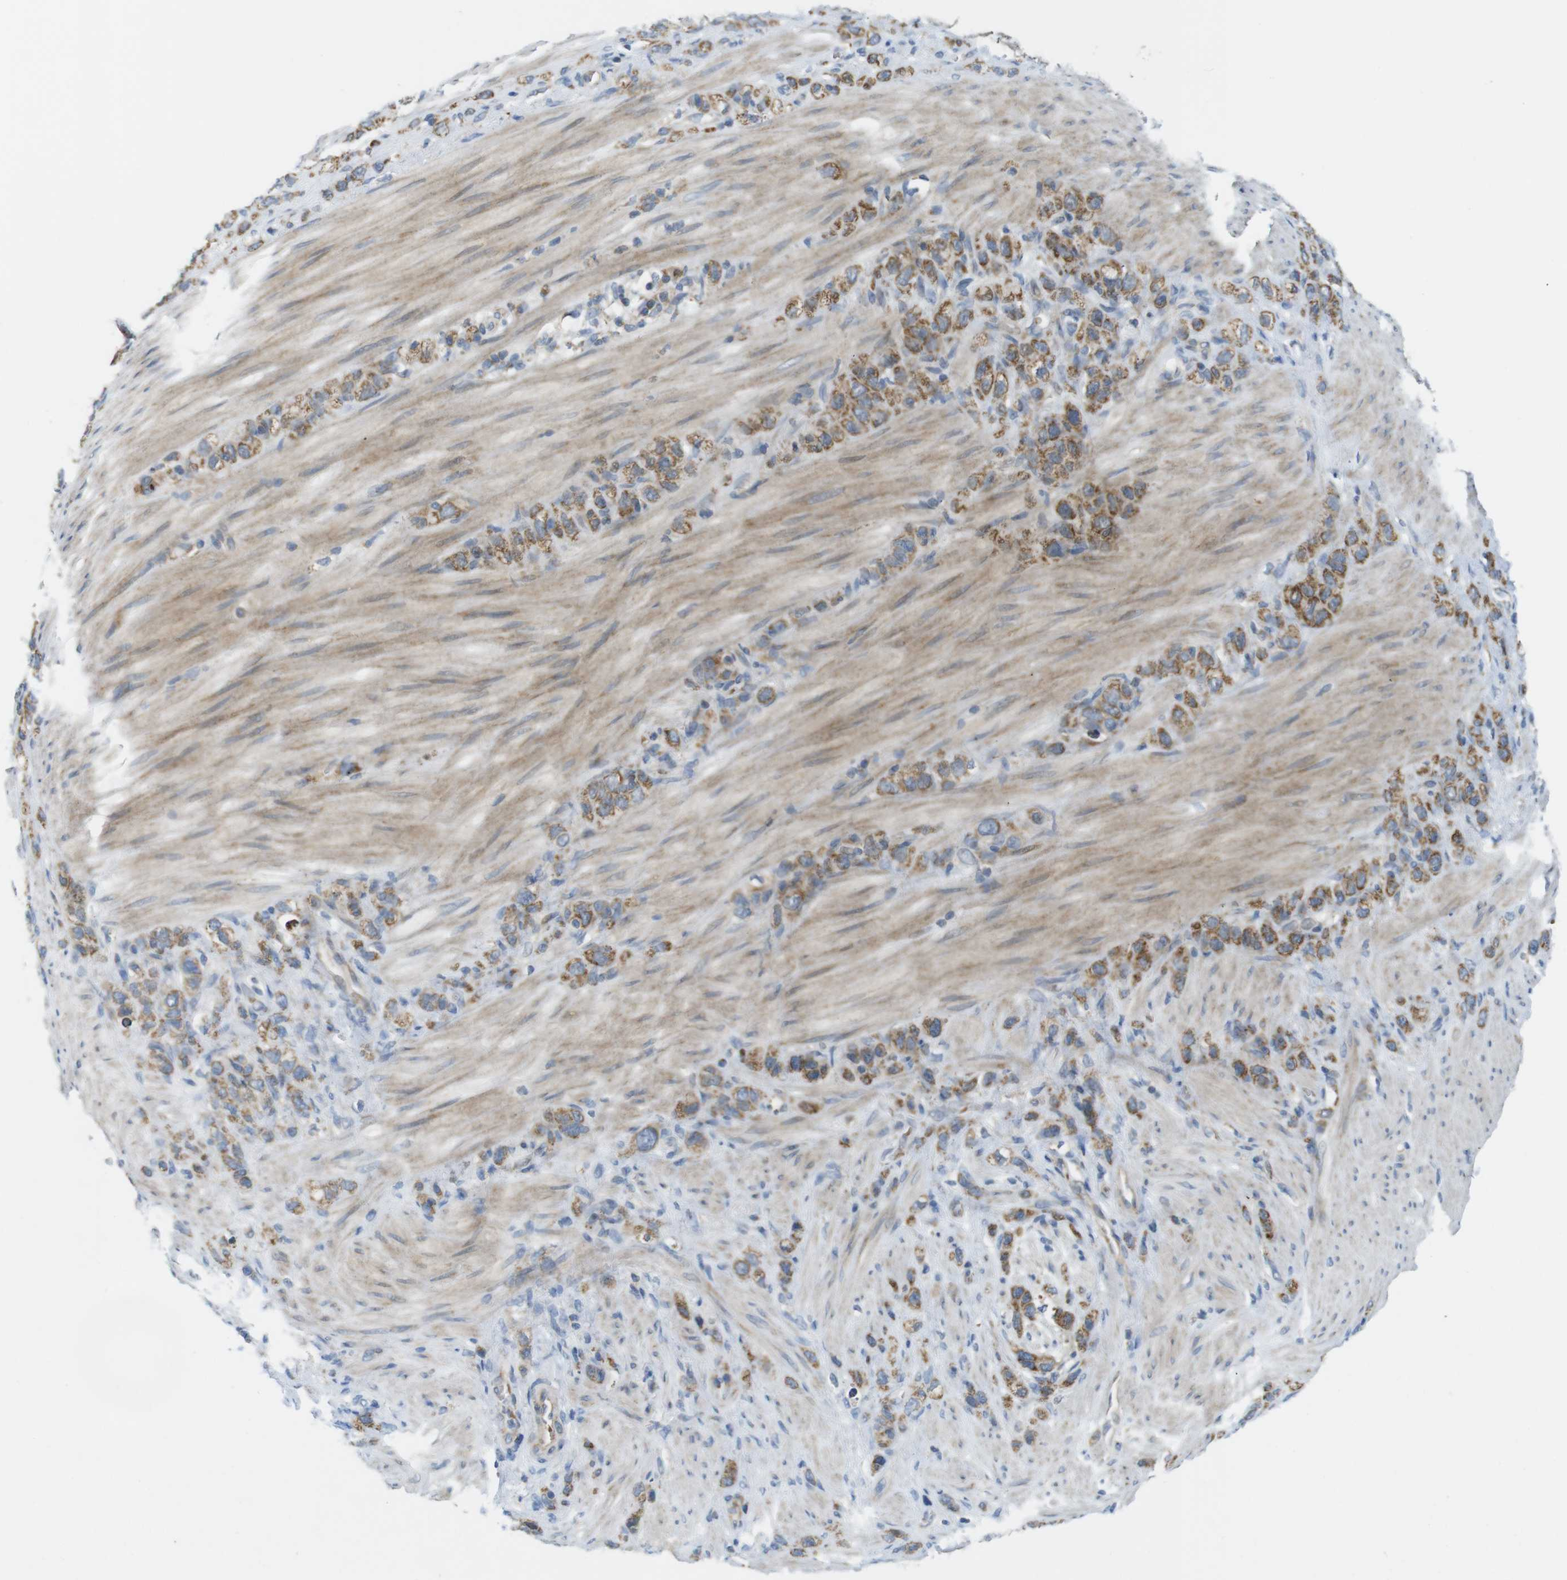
{"staining": {"intensity": "moderate", "quantity": ">75%", "location": "cytoplasmic/membranous"}, "tissue": "stomach cancer", "cell_type": "Tumor cells", "image_type": "cancer", "snomed": [{"axis": "morphology", "description": "Adenocarcinoma, NOS"}, {"axis": "morphology", "description": "Adenocarcinoma, High grade"}, {"axis": "topography", "description": "Stomach, upper"}, {"axis": "topography", "description": "Stomach, lower"}], "caption": "Protein expression analysis of stomach cancer (adenocarcinoma) shows moderate cytoplasmic/membranous staining in approximately >75% of tumor cells.", "gene": "MARCHF1", "patient": {"sex": "female", "age": 65}}